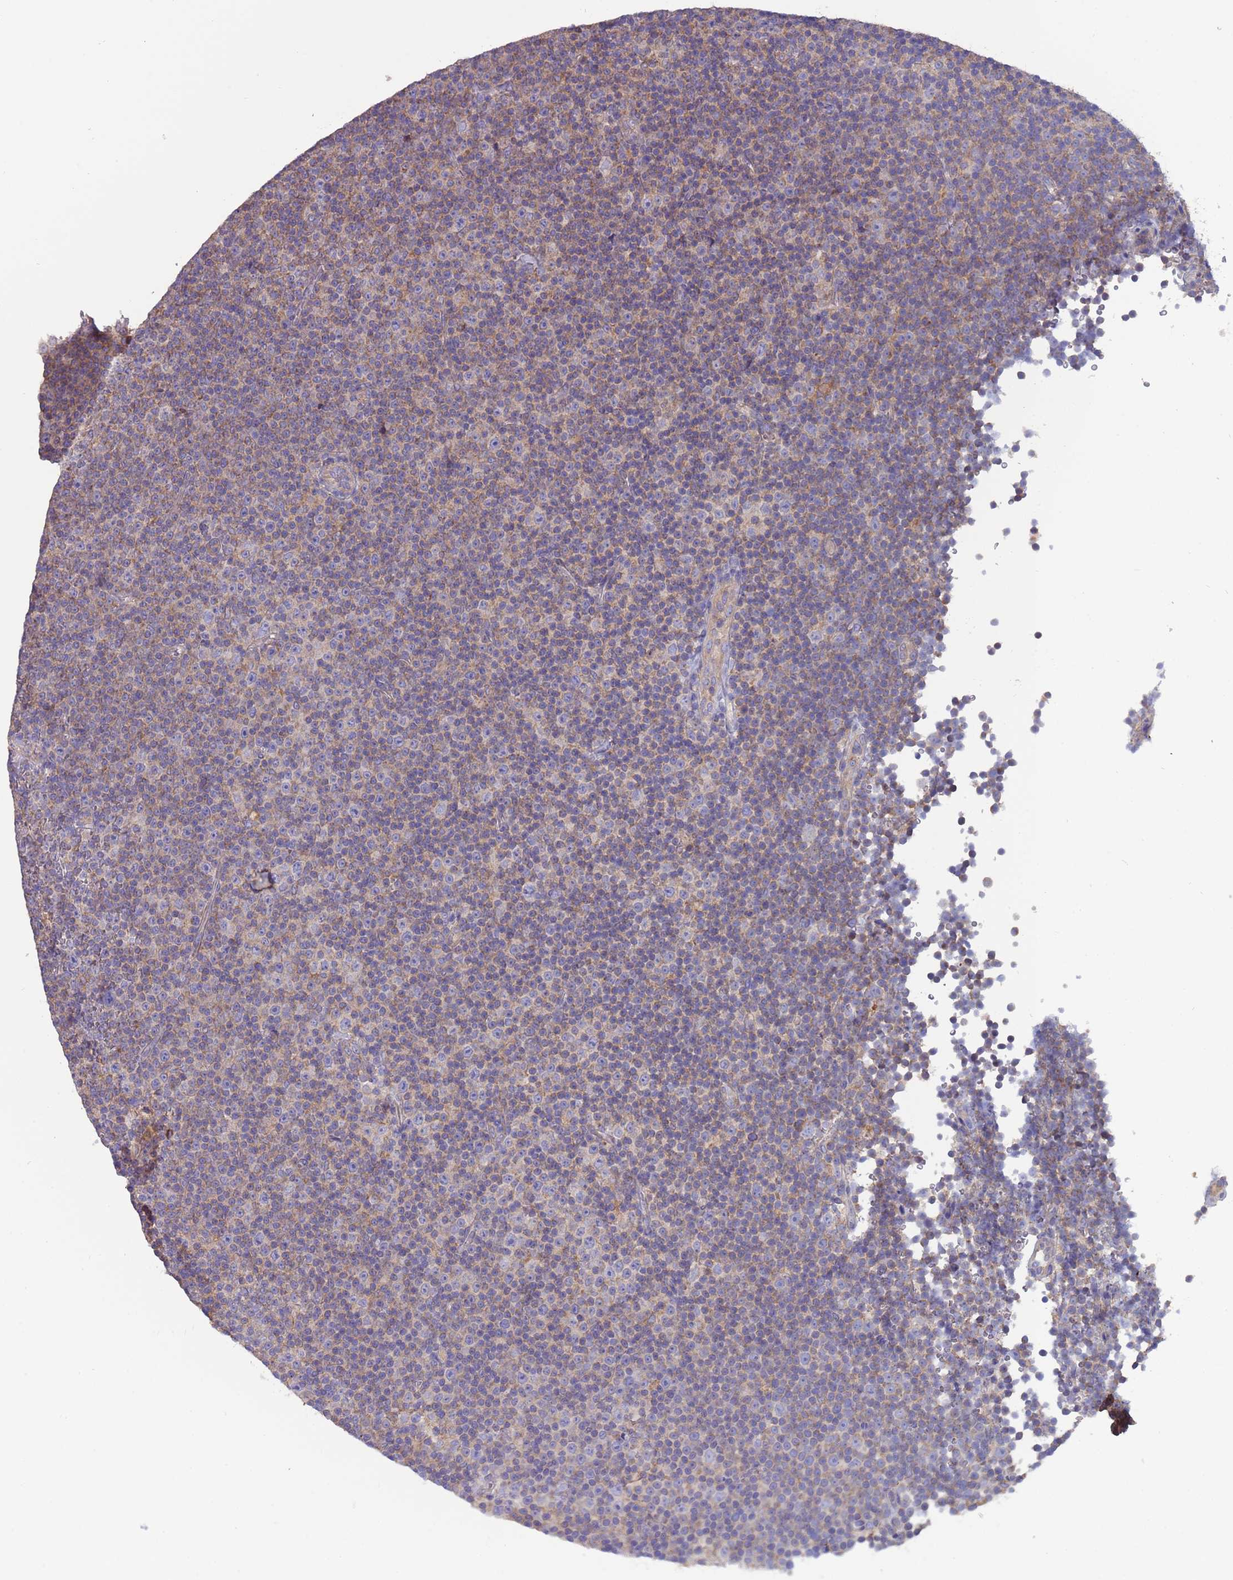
{"staining": {"intensity": "moderate", "quantity": "25%-75%", "location": "cytoplasmic/membranous"}, "tissue": "lymphoma", "cell_type": "Tumor cells", "image_type": "cancer", "snomed": [{"axis": "morphology", "description": "Malignant lymphoma, non-Hodgkin's type, Low grade"}, {"axis": "topography", "description": "Lymph node"}], "caption": "Immunohistochemistry staining of lymphoma, which demonstrates medium levels of moderate cytoplasmic/membranous expression in approximately 25%-75% of tumor cells indicating moderate cytoplasmic/membranous protein staining. The staining was performed using DAB (brown) for protein detection and nuclei were counterstained in hematoxylin (blue).", "gene": "UQCRQ", "patient": {"sex": "female", "age": 67}}